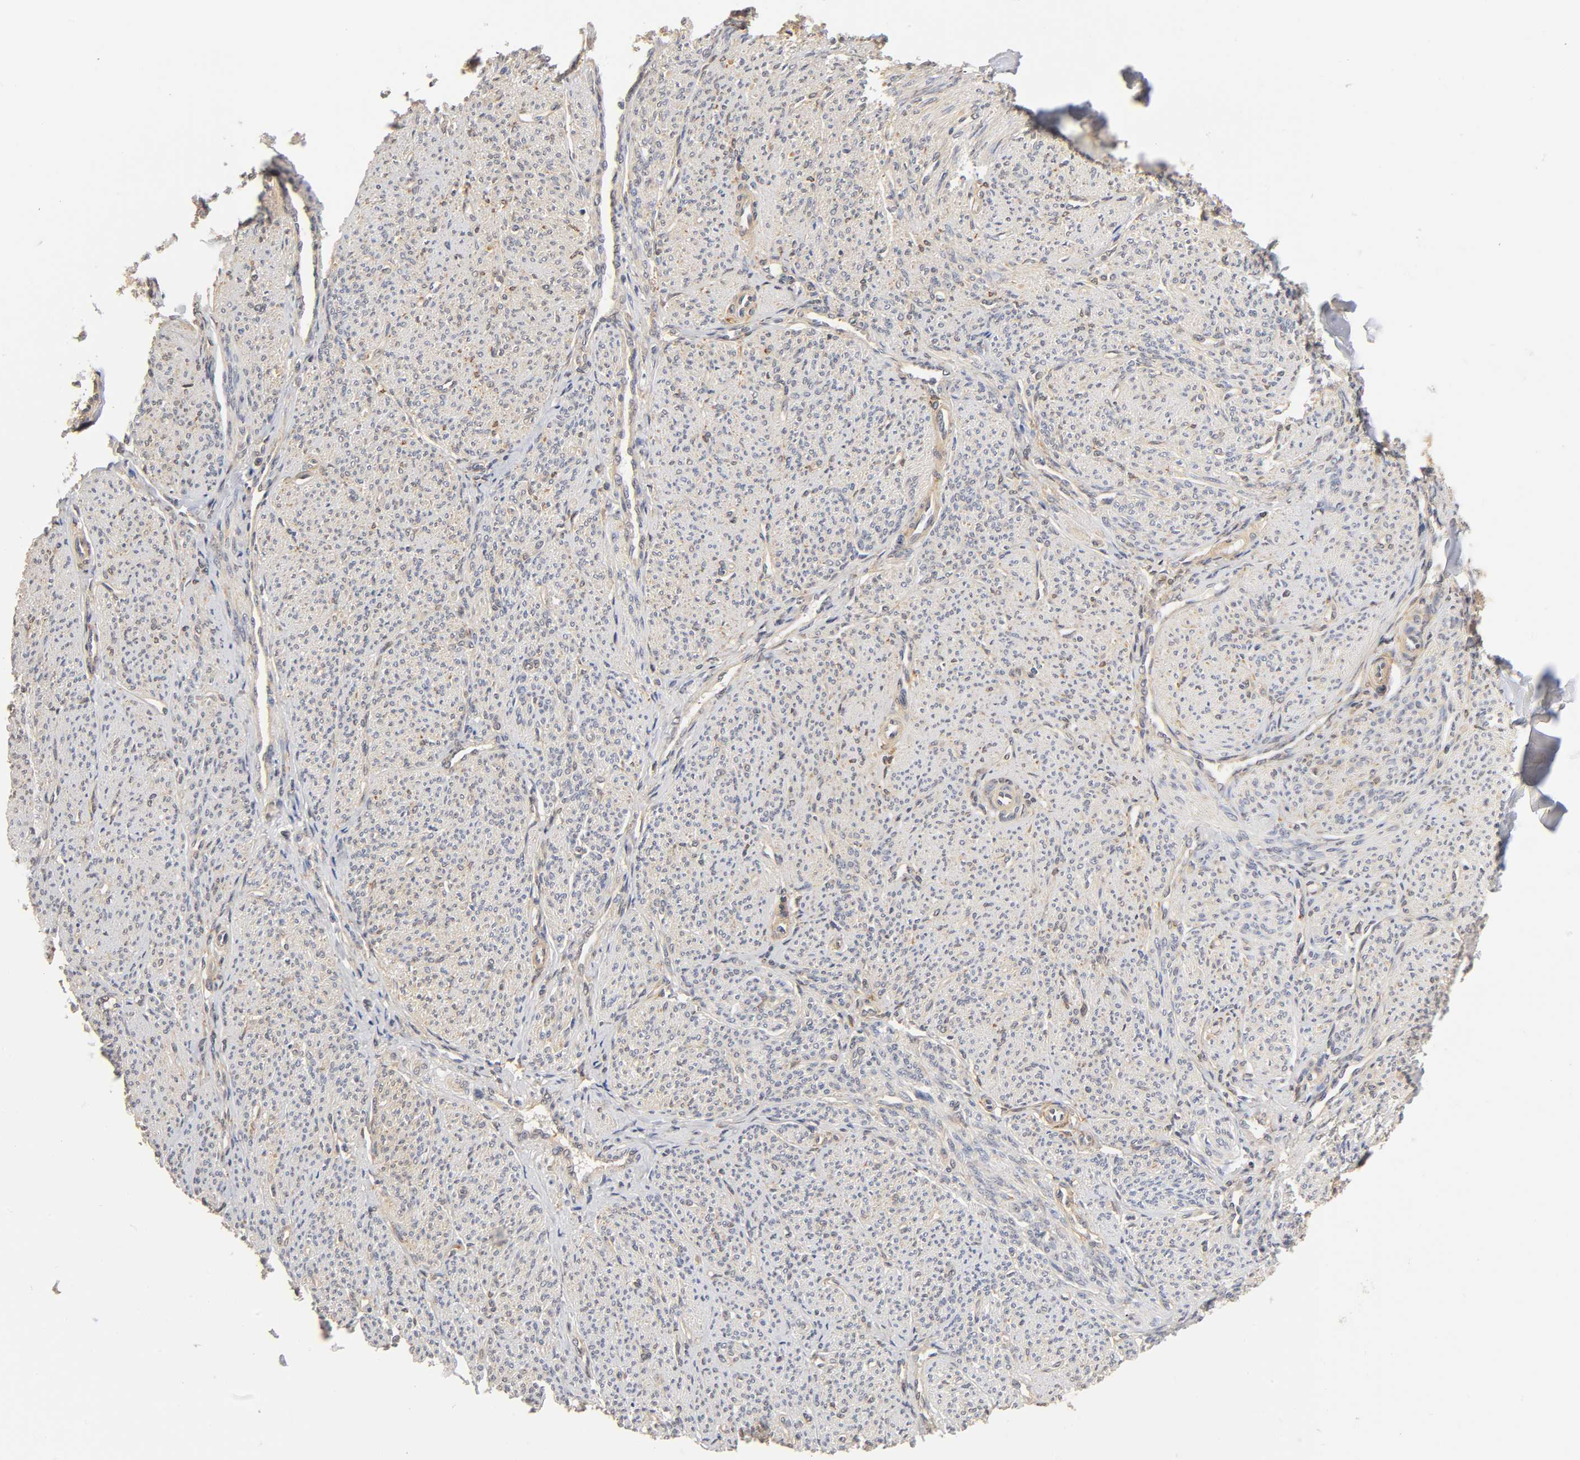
{"staining": {"intensity": "weak", "quantity": "25%-75%", "location": "cytoplasmic/membranous"}, "tissue": "smooth muscle", "cell_type": "Smooth muscle cells", "image_type": "normal", "snomed": [{"axis": "morphology", "description": "Normal tissue, NOS"}, {"axis": "topography", "description": "Smooth muscle"}], "caption": "This histopathology image demonstrates benign smooth muscle stained with immunohistochemistry to label a protein in brown. The cytoplasmic/membranous of smooth muscle cells show weak positivity for the protein. Nuclei are counter-stained blue.", "gene": "PDE5A", "patient": {"sex": "female", "age": 65}}